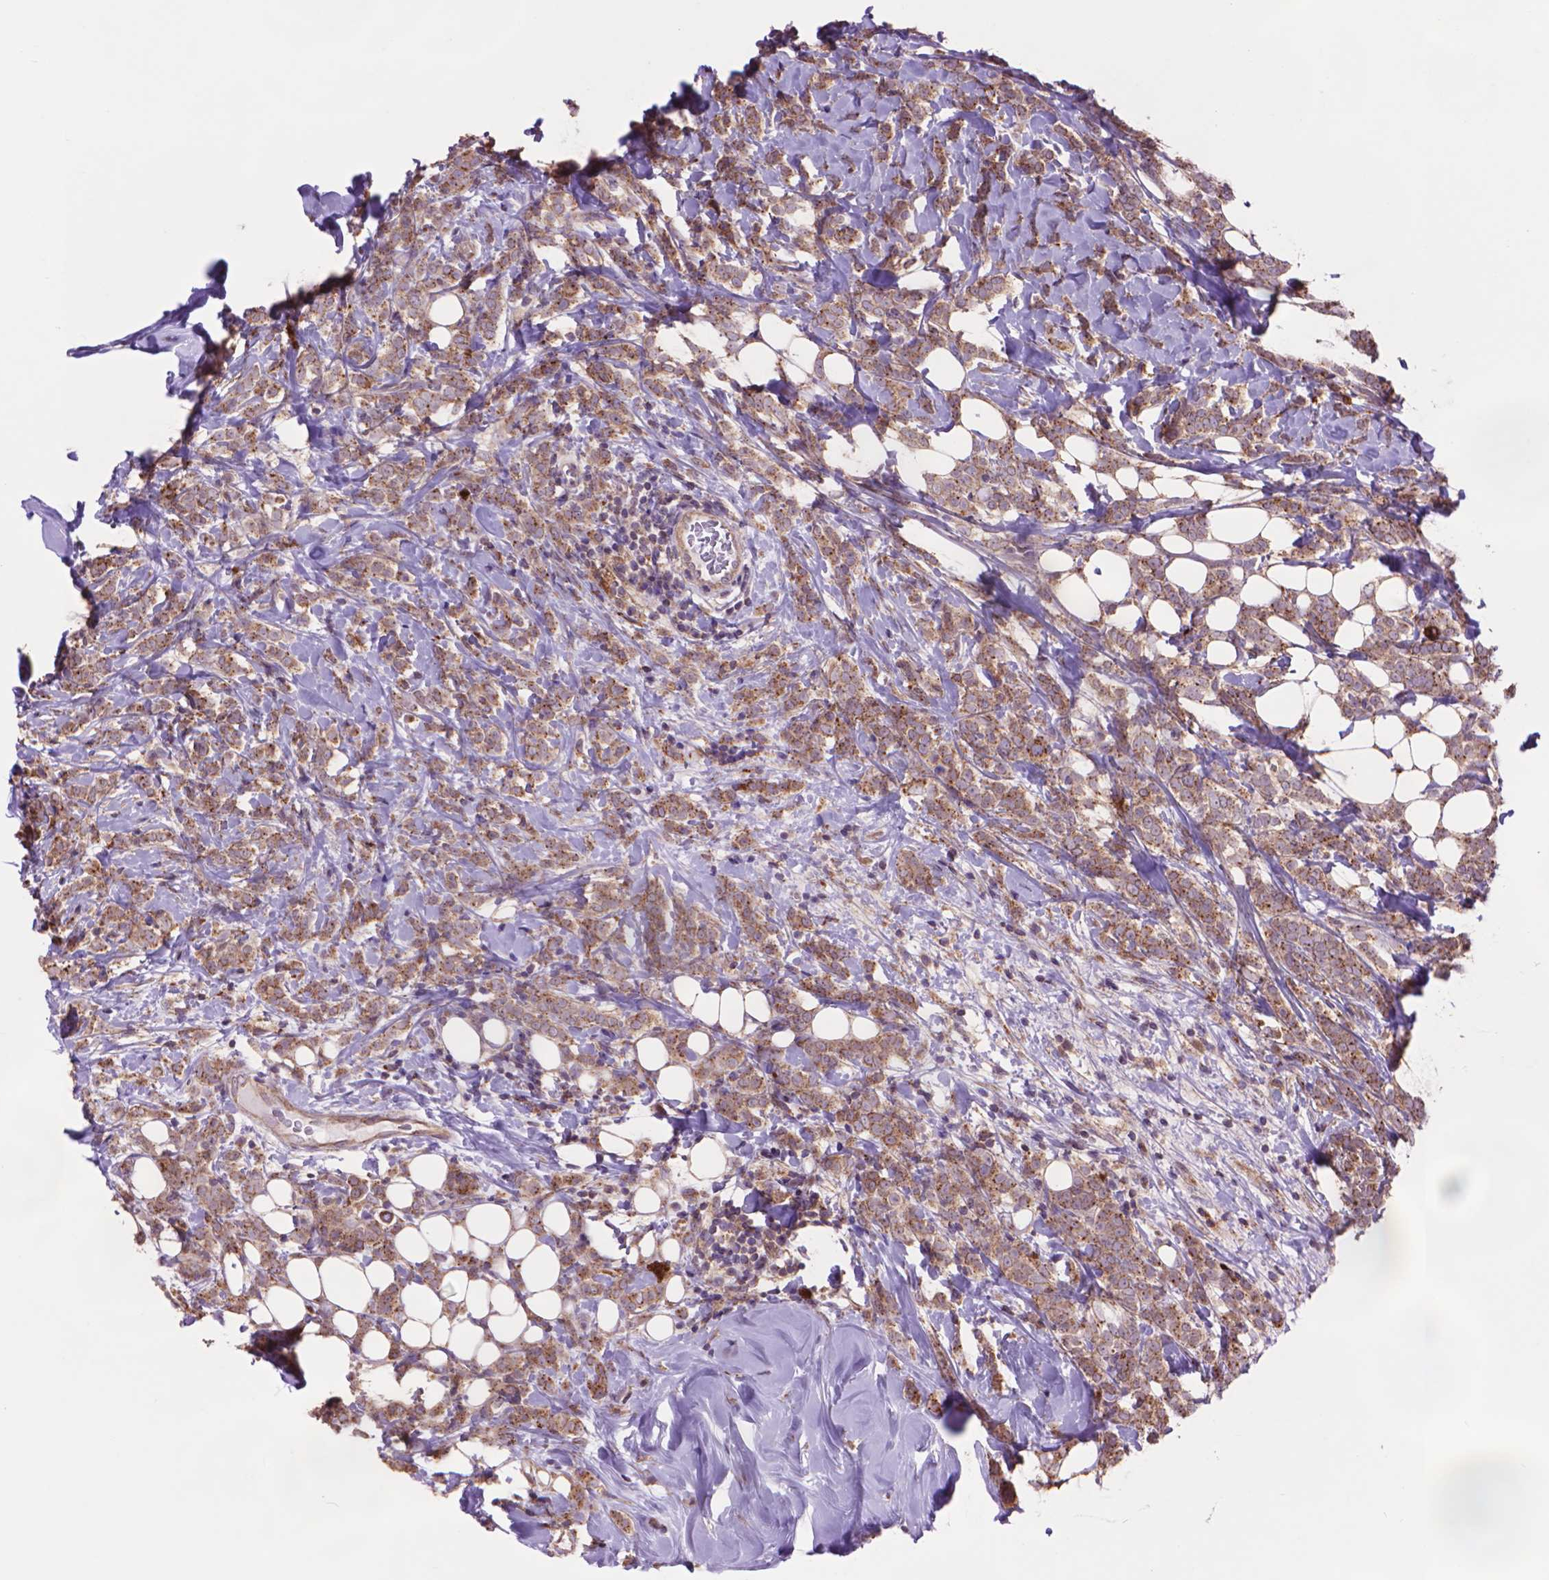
{"staining": {"intensity": "moderate", "quantity": ">75%", "location": "cytoplasmic/membranous"}, "tissue": "breast cancer", "cell_type": "Tumor cells", "image_type": "cancer", "snomed": [{"axis": "morphology", "description": "Lobular carcinoma"}, {"axis": "topography", "description": "Breast"}], "caption": "High-magnification brightfield microscopy of breast lobular carcinoma stained with DAB (3,3'-diaminobenzidine) (brown) and counterstained with hematoxylin (blue). tumor cells exhibit moderate cytoplasmic/membranous expression is present in about>75% of cells.", "gene": "GLB1", "patient": {"sex": "female", "age": 49}}